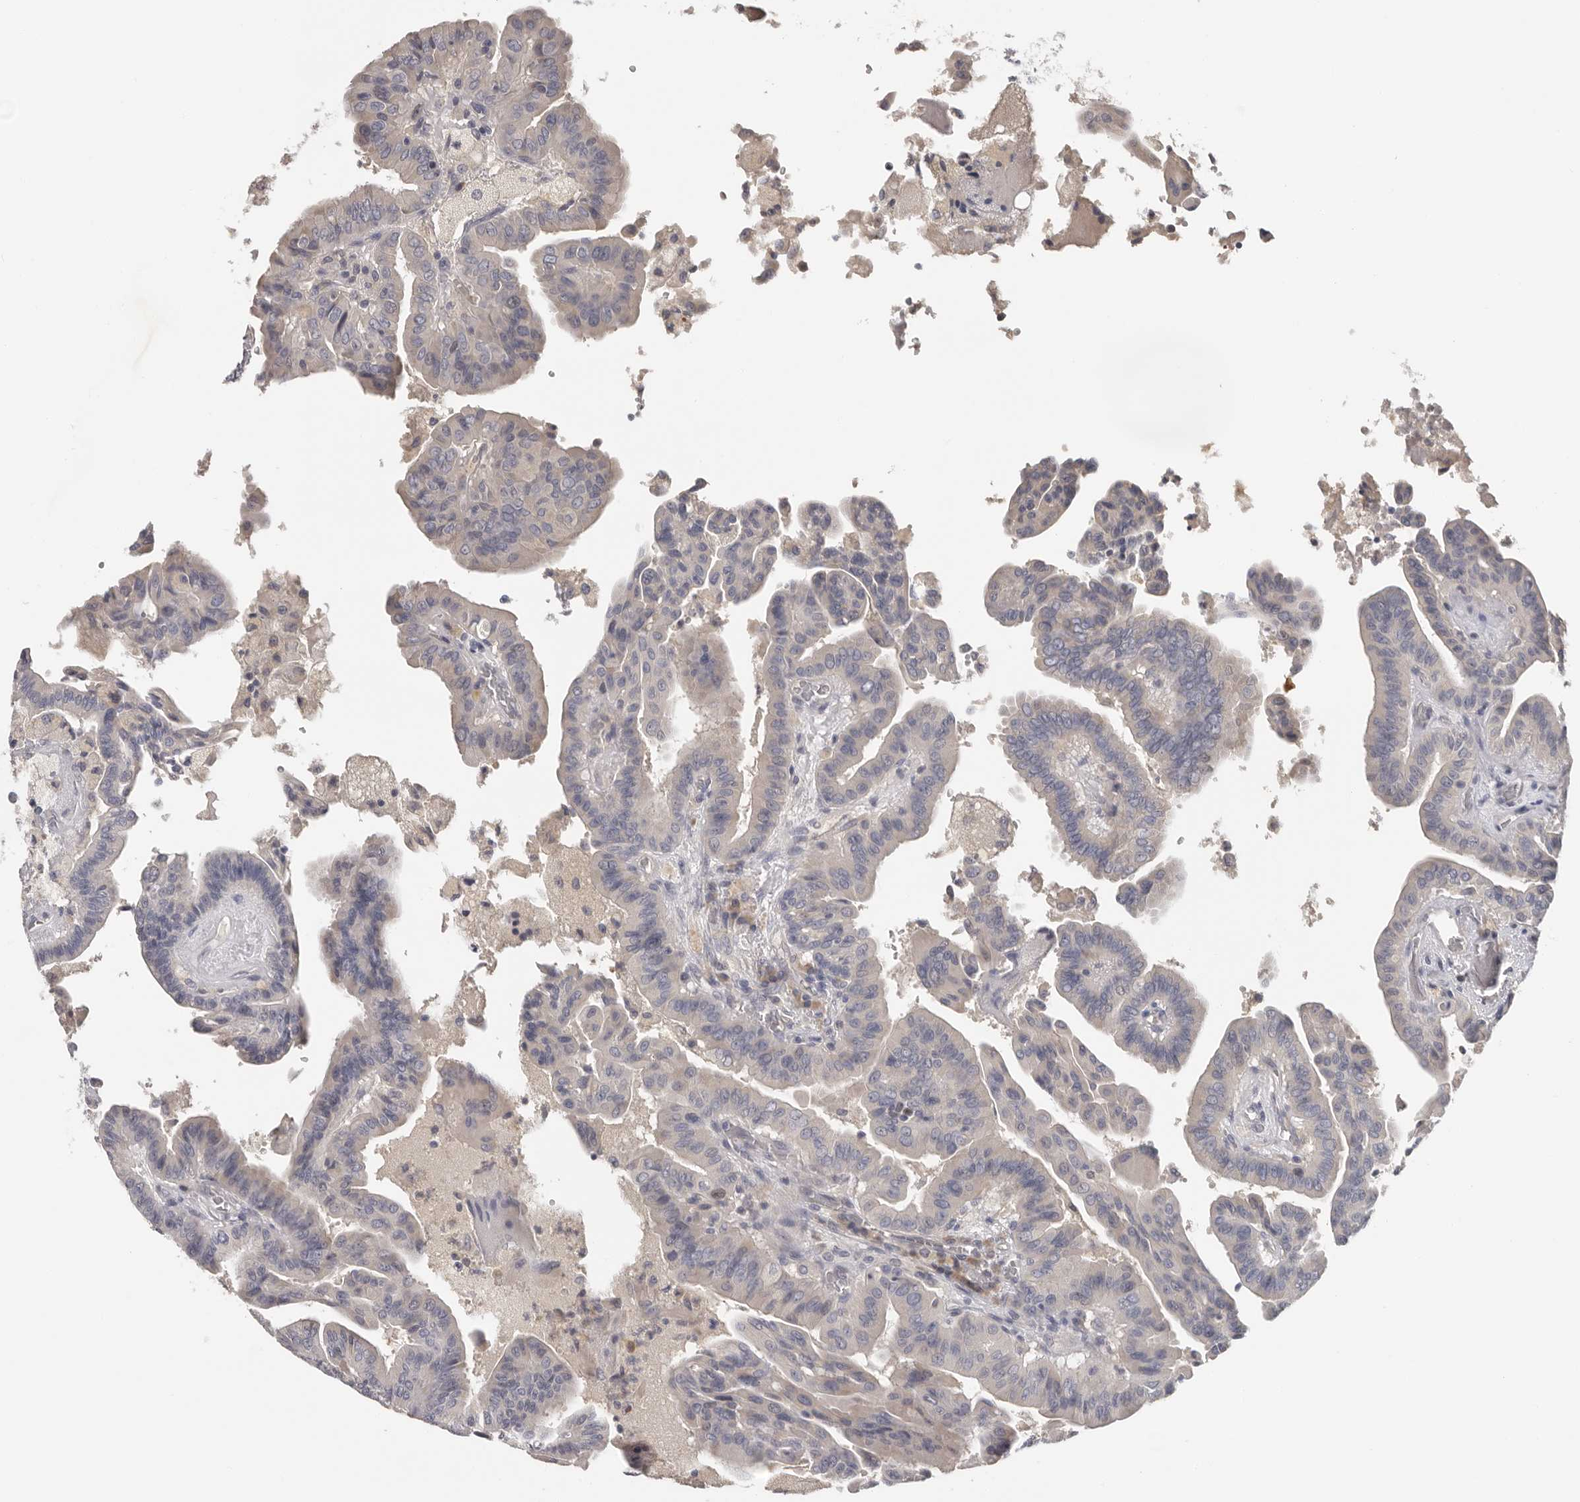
{"staining": {"intensity": "negative", "quantity": "none", "location": "none"}, "tissue": "thyroid cancer", "cell_type": "Tumor cells", "image_type": "cancer", "snomed": [{"axis": "morphology", "description": "Papillary adenocarcinoma, NOS"}, {"axis": "topography", "description": "Thyroid gland"}], "caption": "Photomicrograph shows no significant protein expression in tumor cells of thyroid papillary adenocarcinoma.", "gene": "KIF2B", "patient": {"sex": "male", "age": 33}}